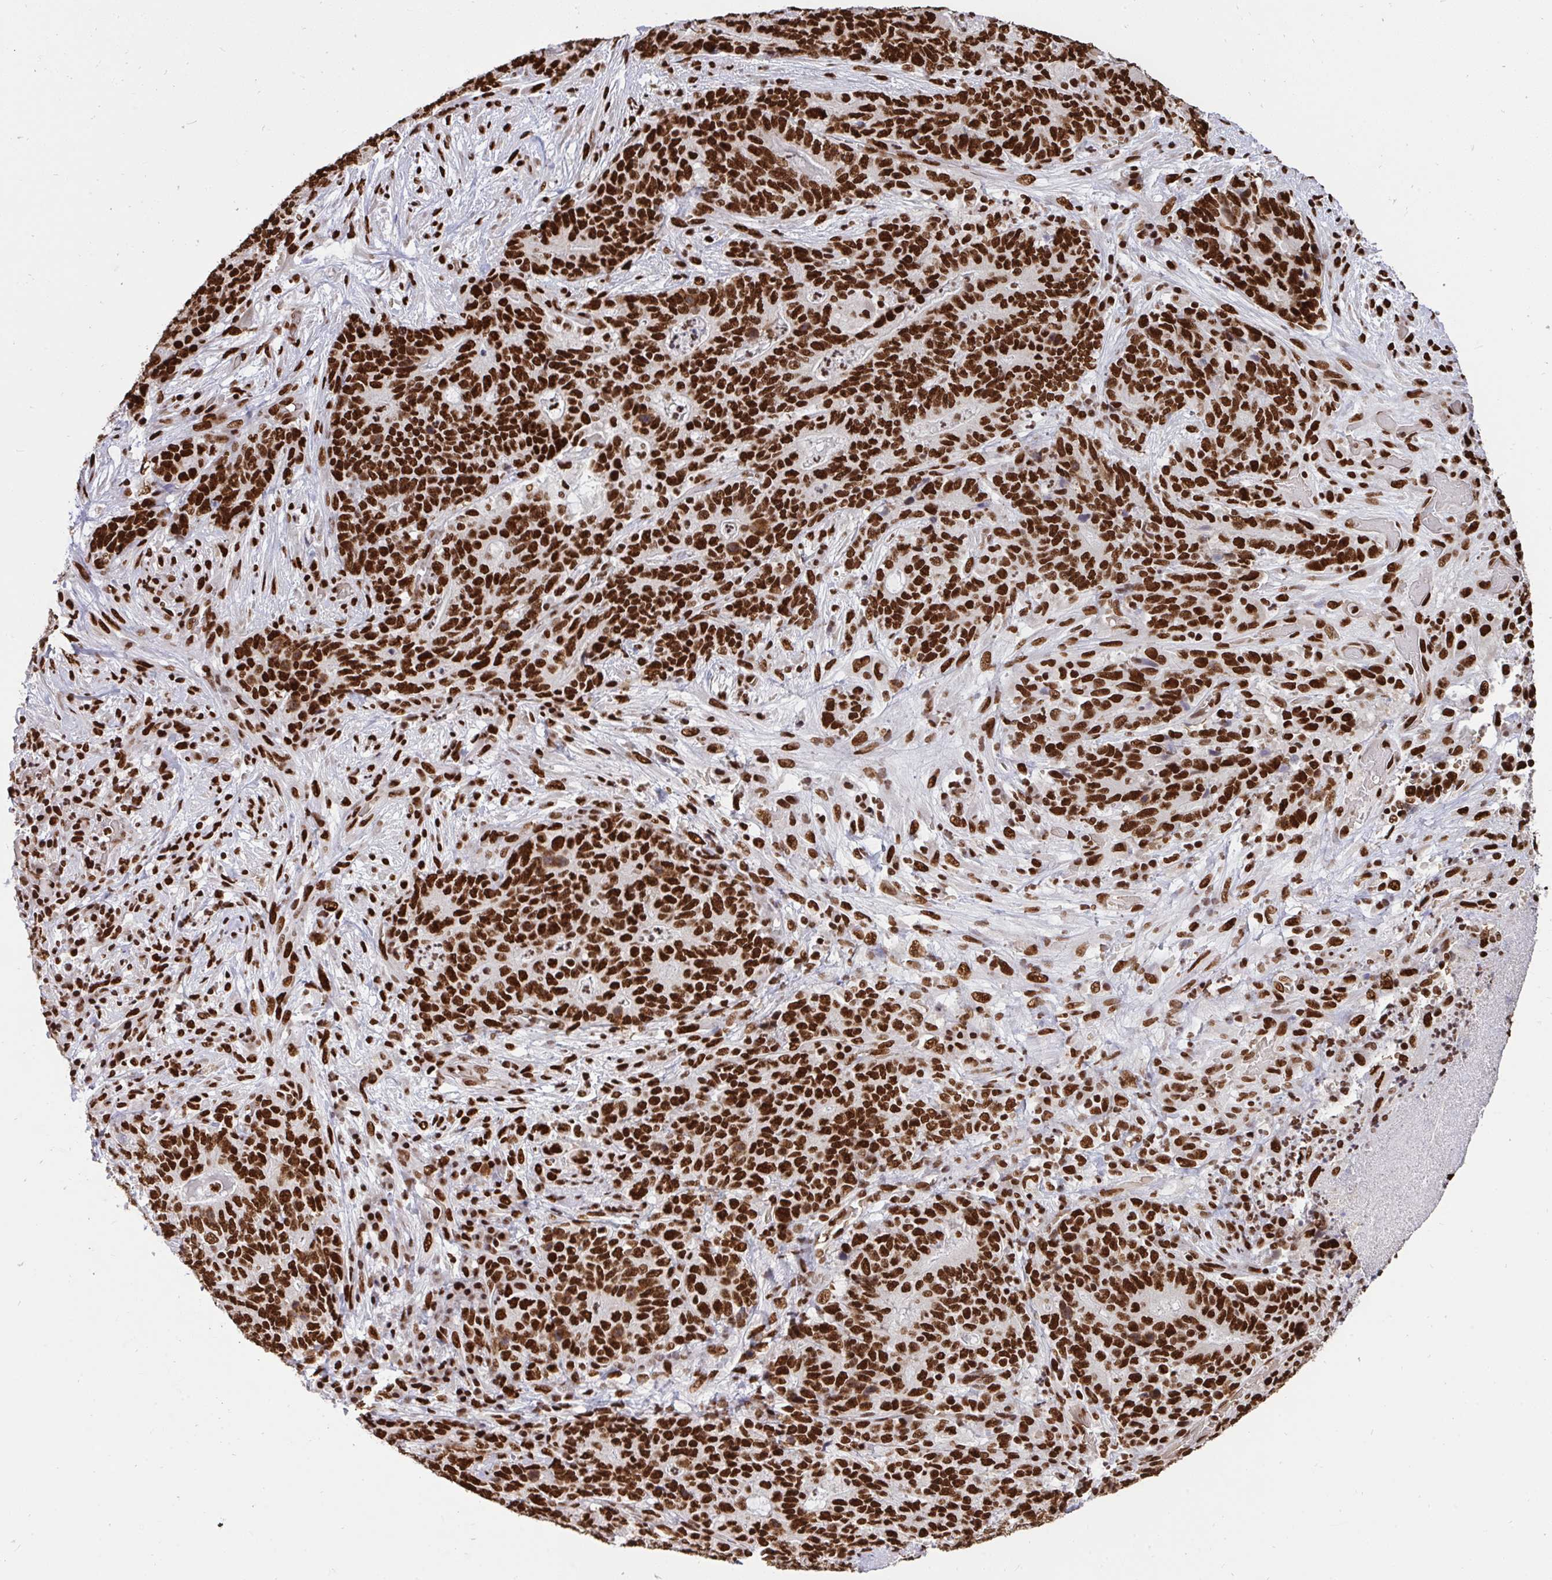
{"staining": {"intensity": "strong", "quantity": ">75%", "location": "nuclear"}, "tissue": "stomach cancer", "cell_type": "Tumor cells", "image_type": "cancer", "snomed": [{"axis": "morphology", "description": "Normal tissue, NOS"}, {"axis": "morphology", "description": "Adenocarcinoma, NOS"}, {"axis": "topography", "description": "Stomach"}], "caption": "This image displays immunohistochemistry staining of human stomach adenocarcinoma, with high strong nuclear staining in about >75% of tumor cells.", "gene": "HNRNPL", "patient": {"sex": "female", "age": 64}}